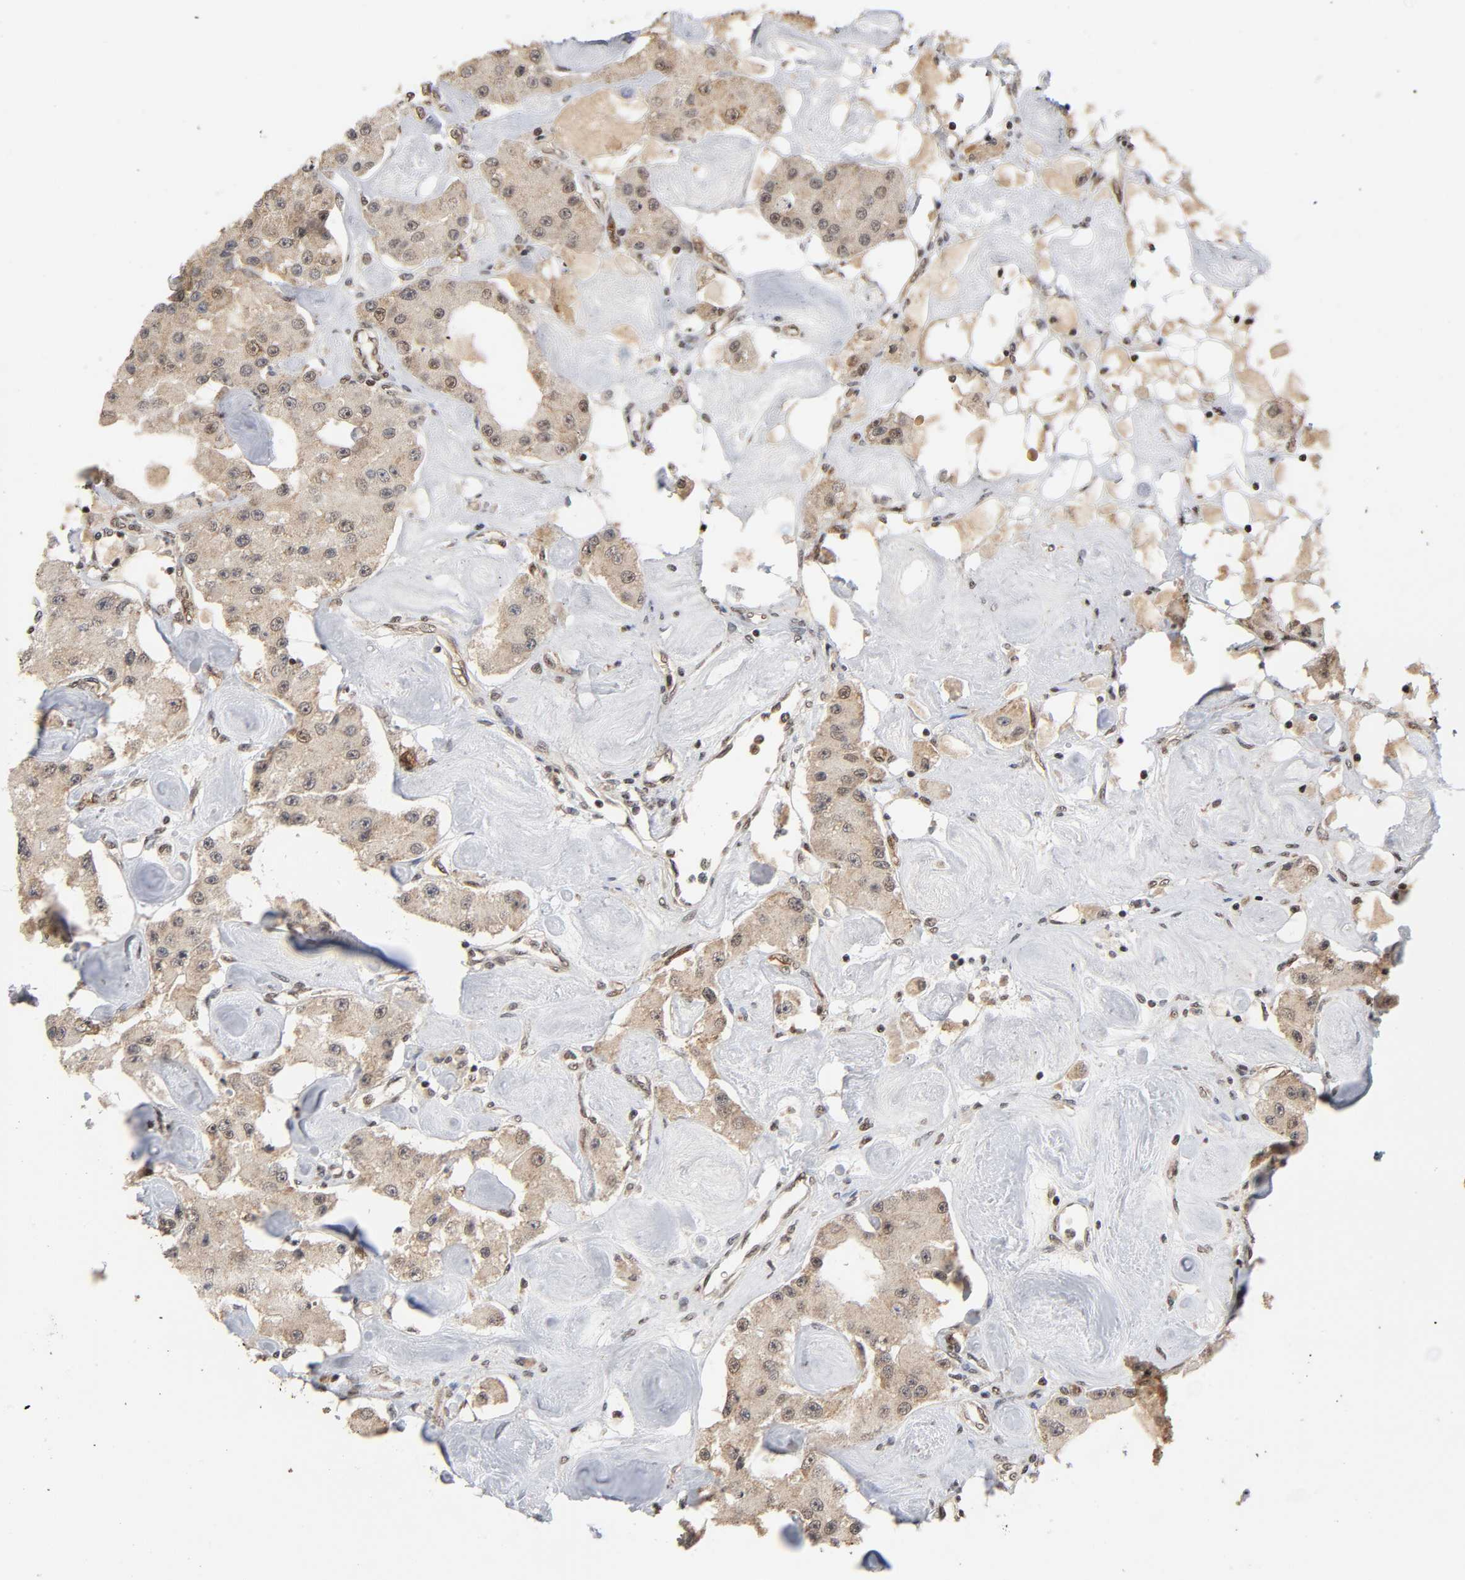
{"staining": {"intensity": "weak", "quantity": ">75%", "location": "cytoplasmic/membranous"}, "tissue": "carcinoid", "cell_type": "Tumor cells", "image_type": "cancer", "snomed": [{"axis": "morphology", "description": "Carcinoid, malignant, NOS"}, {"axis": "topography", "description": "Pancreas"}], "caption": "This histopathology image displays immunohistochemistry (IHC) staining of carcinoid (malignant), with low weak cytoplasmic/membranous positivity in approximately >75% of tumor cells.", "gene": "ZNF384", "patient": {"sex": "male", "age": 41}}